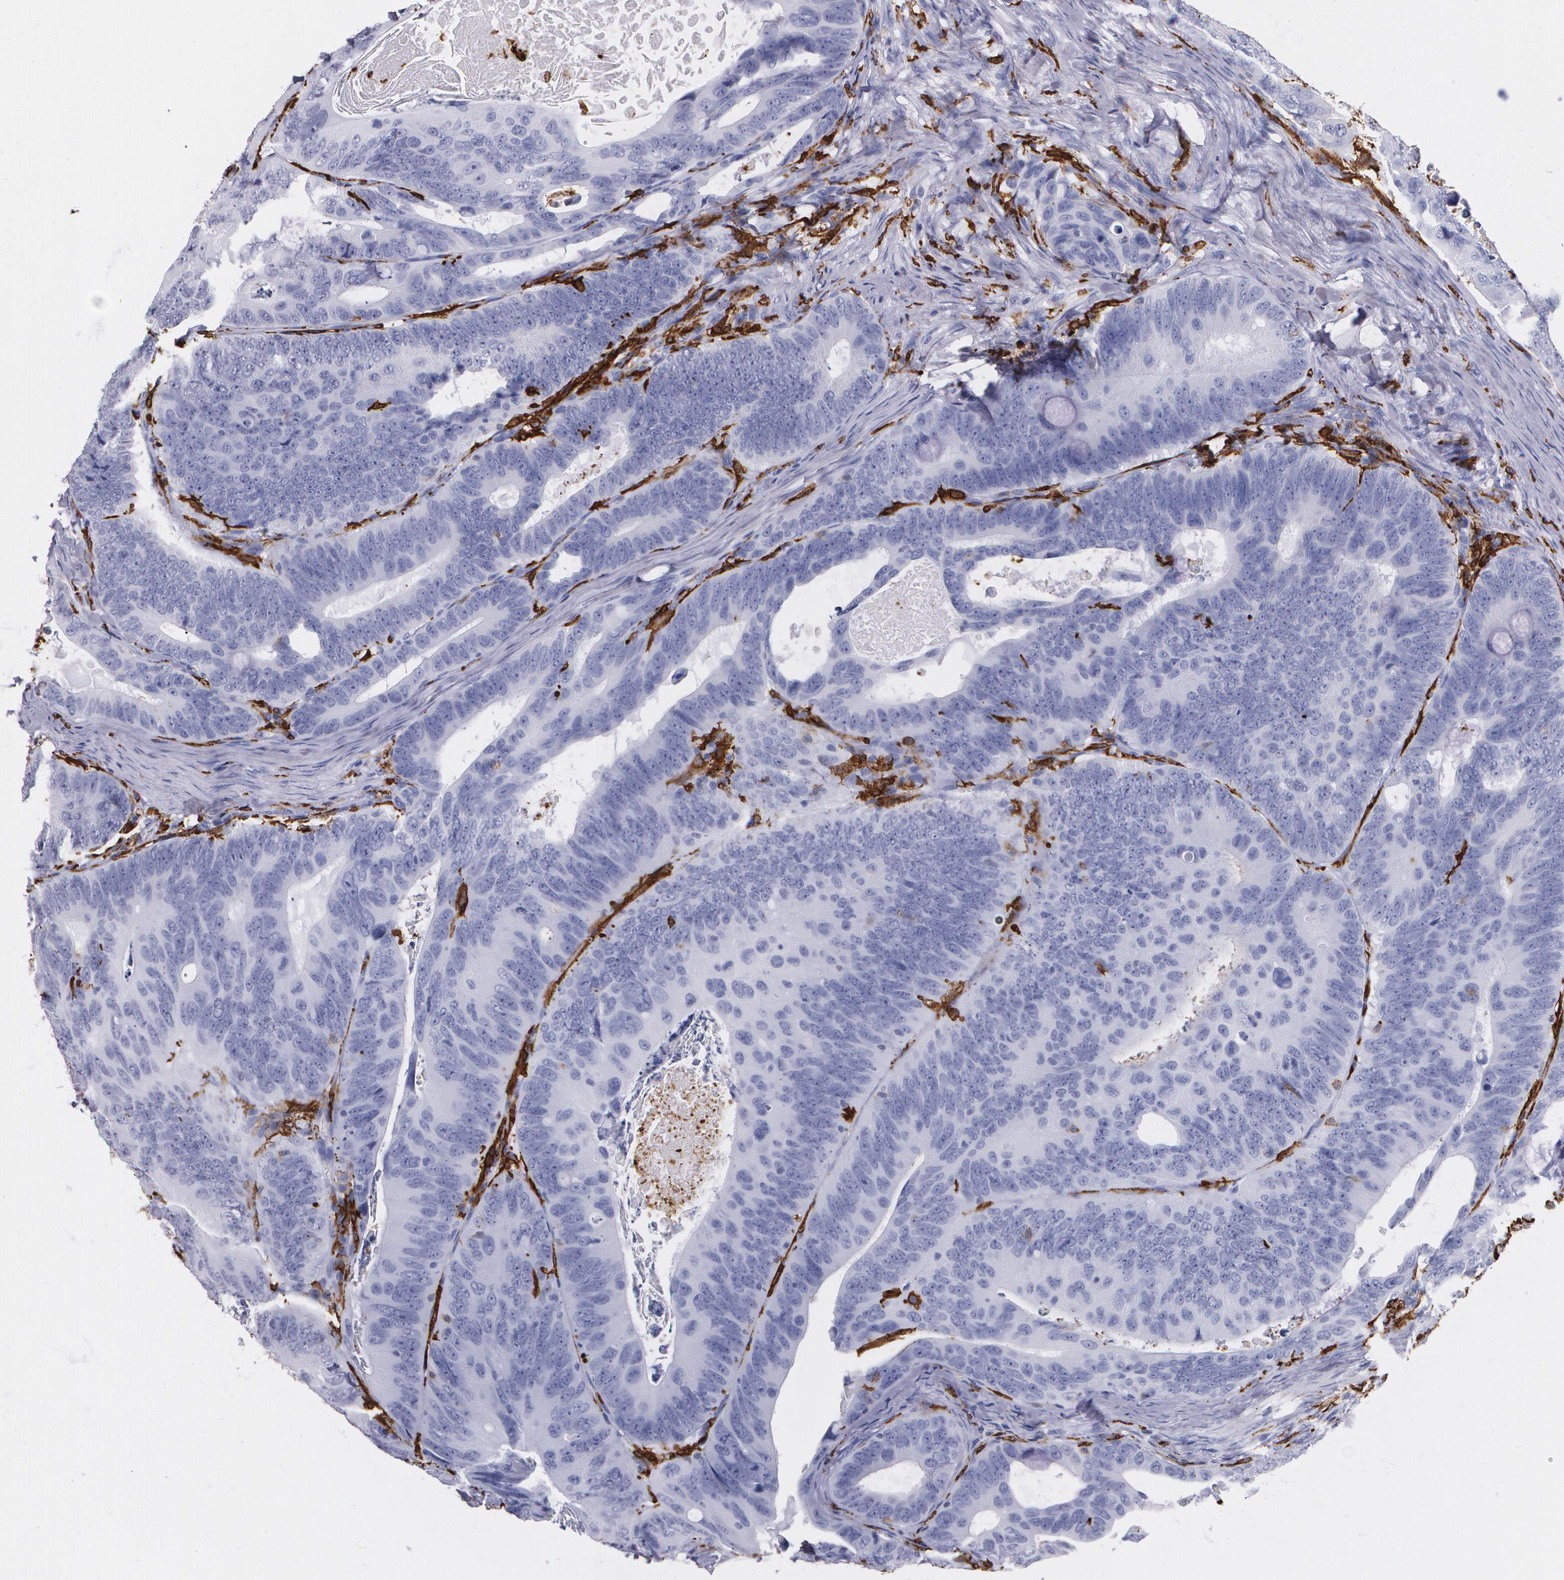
{"staining": {"intensity": "negative", "quantity": "none", "location": "none"}, "tissue": "colorectal cancer", "cell_type": "Tumor cells", "image_type": "cancer", "snomed": [{"axis": "morphology", "description": "Adenocarcinoma, NOS"}, {"axis": "topography", "description": "Colon"}], "caption": "The photomicrograph shows no staining of tumor cells in adenocarcinoma (colorectal).", "gene": "HLA-DRA", "patient": {"sex": "female", "age": 55}}